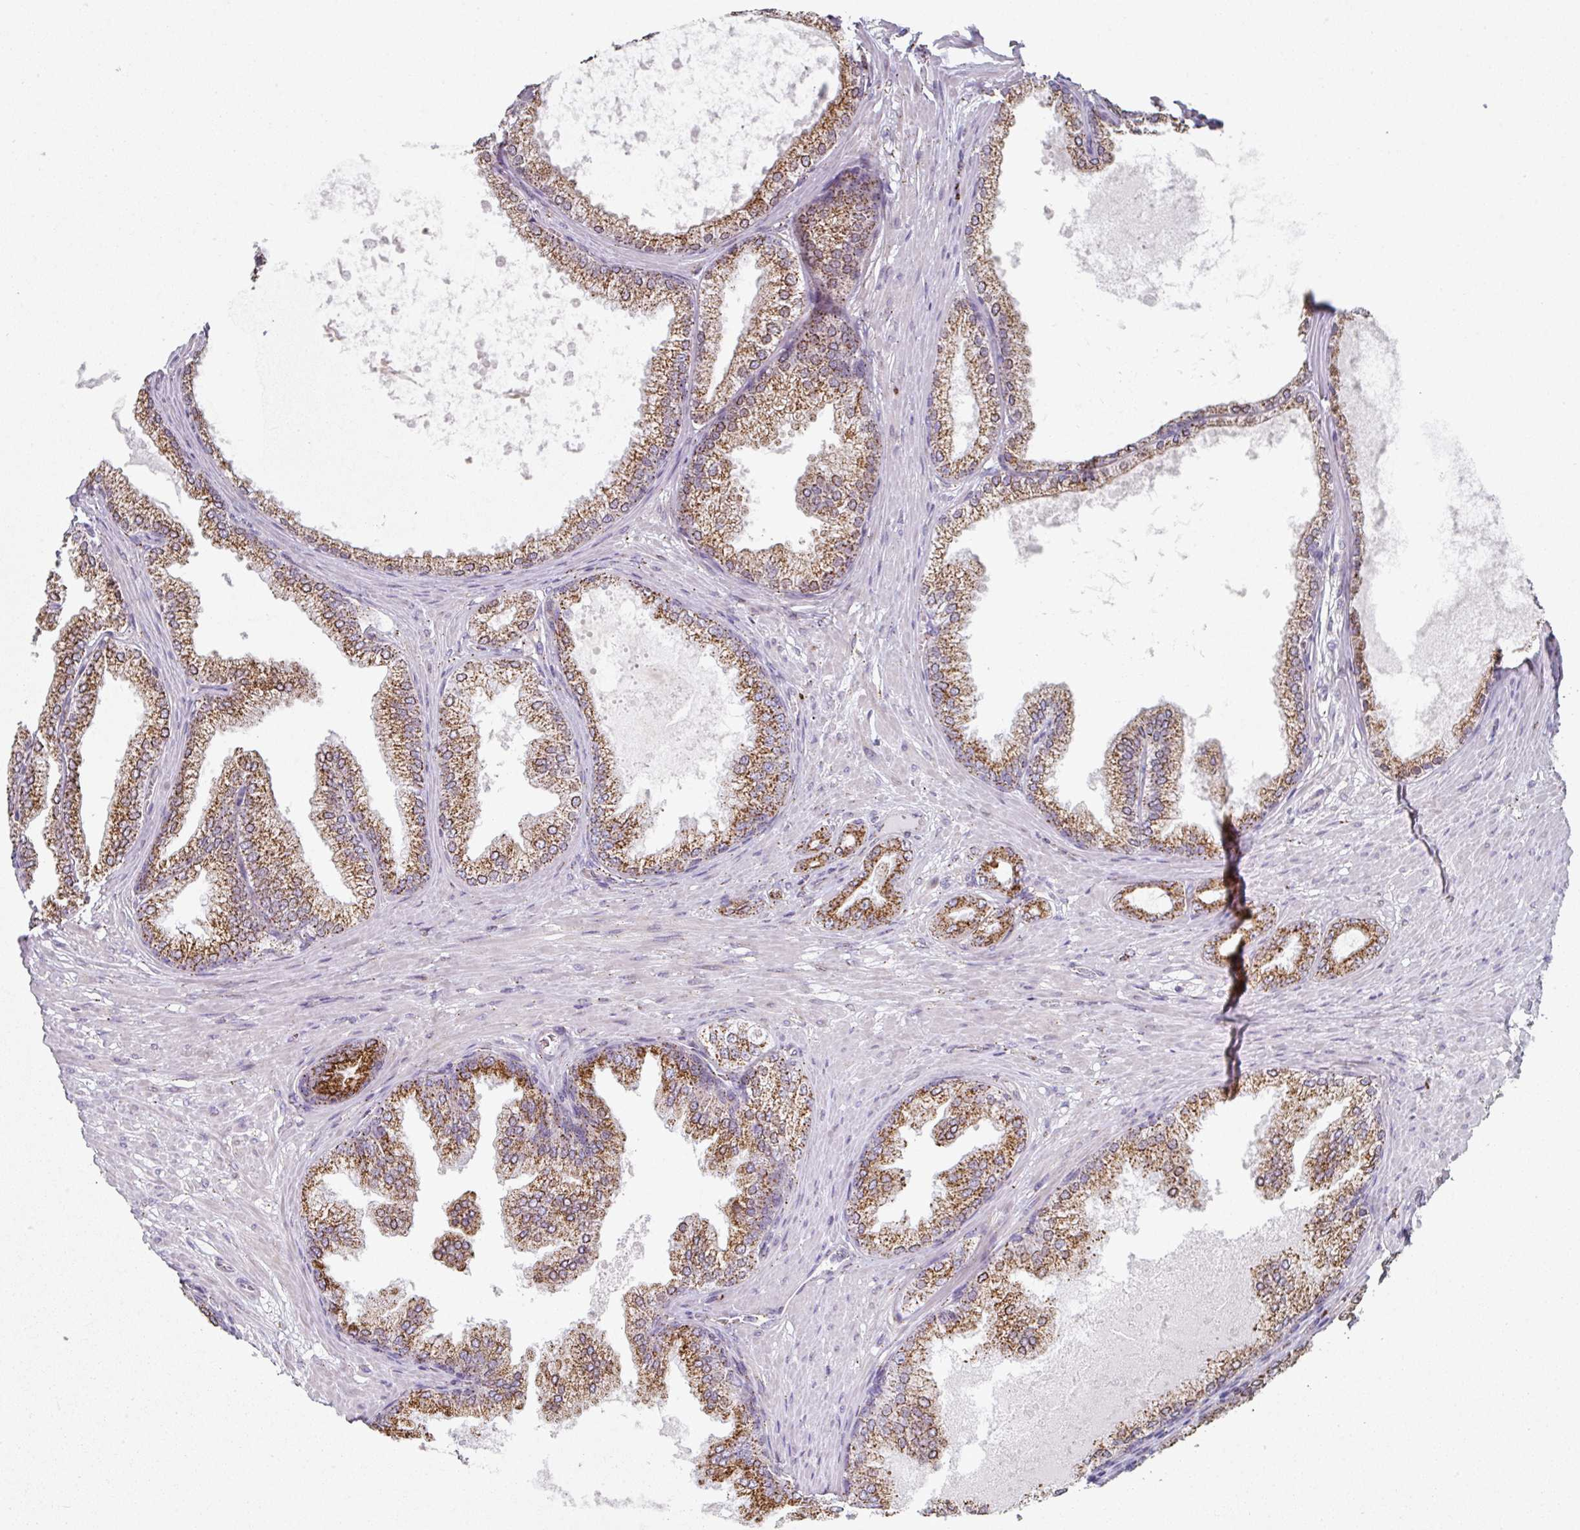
{"staining": {"intensity": "moderate", "quantity": ">75%", "location": "cytoplasmic/membranous"}, "tissue": "prostate cancer", "cell_type": "Tumor cells", "image_type": "cancer", "snomed": [{"axis": "morphology", "description": "Adenocarcinoma, Low grade"}, {"axis": "topography", "description": "Prostate"}], "caption": "Prostate adenocarcinoma (low-grade) stained for a protein exhibits moderate cytoplasmic/membranous positivity in tumor cells.", "gene": "CCDC85B", "patient": {"sex": "male", "age": 63}}